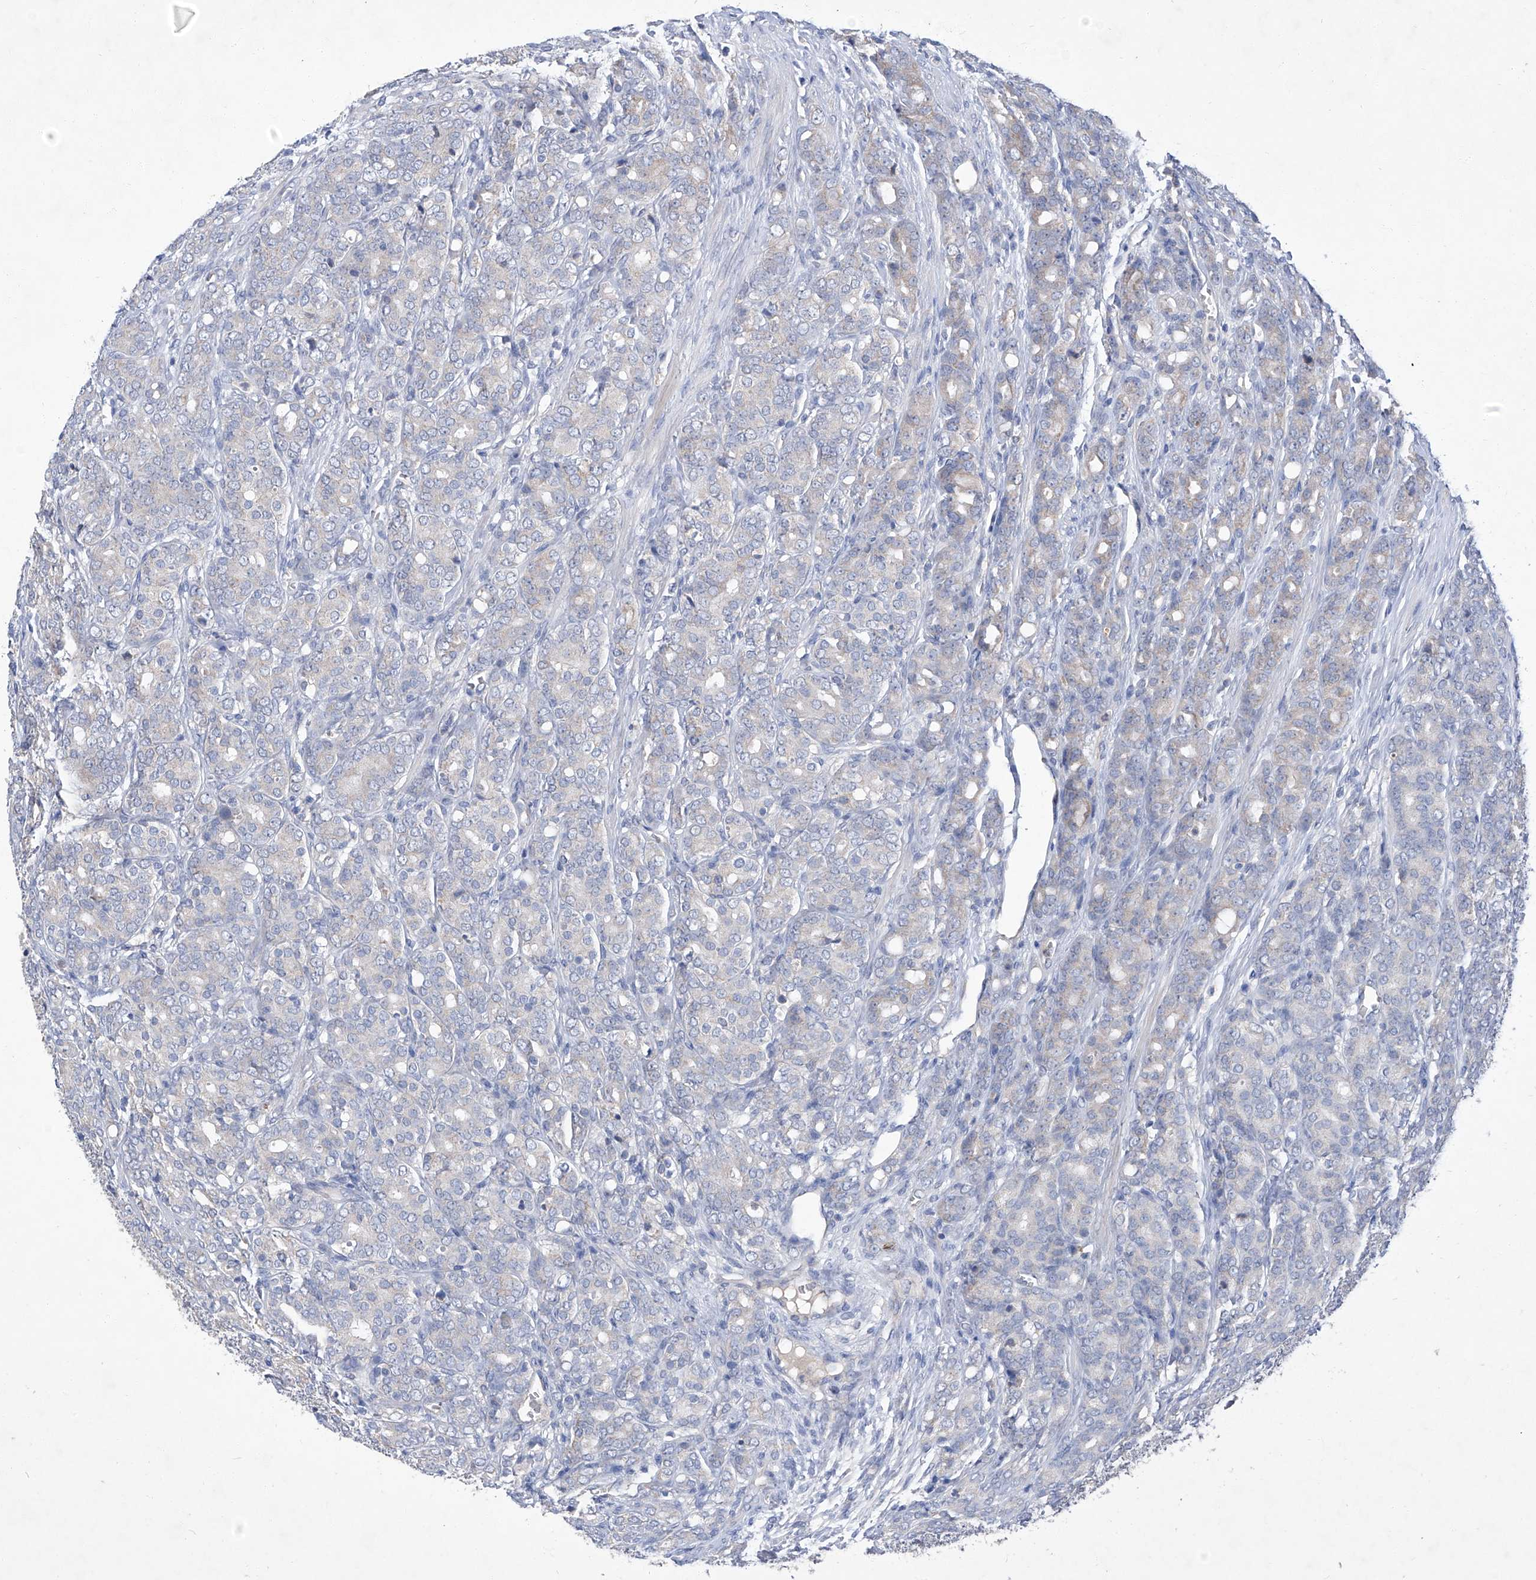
{"staining": {"intensity": "negative", "quantity": "none", "location": "none"}, "tissue": "prostate cancer", "cell_type": "Tumor cells", "image_type": "cancer", "snomed": [{"axis": "morphology", "description": "Adenocarcinoma, High grade"}, {"axis": "topography", "description": "Prostate"}], "caption": "Protein analysis of prostate cancer displays no significant staining in tumor cells. Brightfield microscopy of immunohistochemistry (IHC) stained with DAB (3,3'-diaminobenzidine) (brown) and hematoxylin (blue), captured at high magnification.", "gene": "SBK2", "patient": {"sex": "male", "age": 62}}